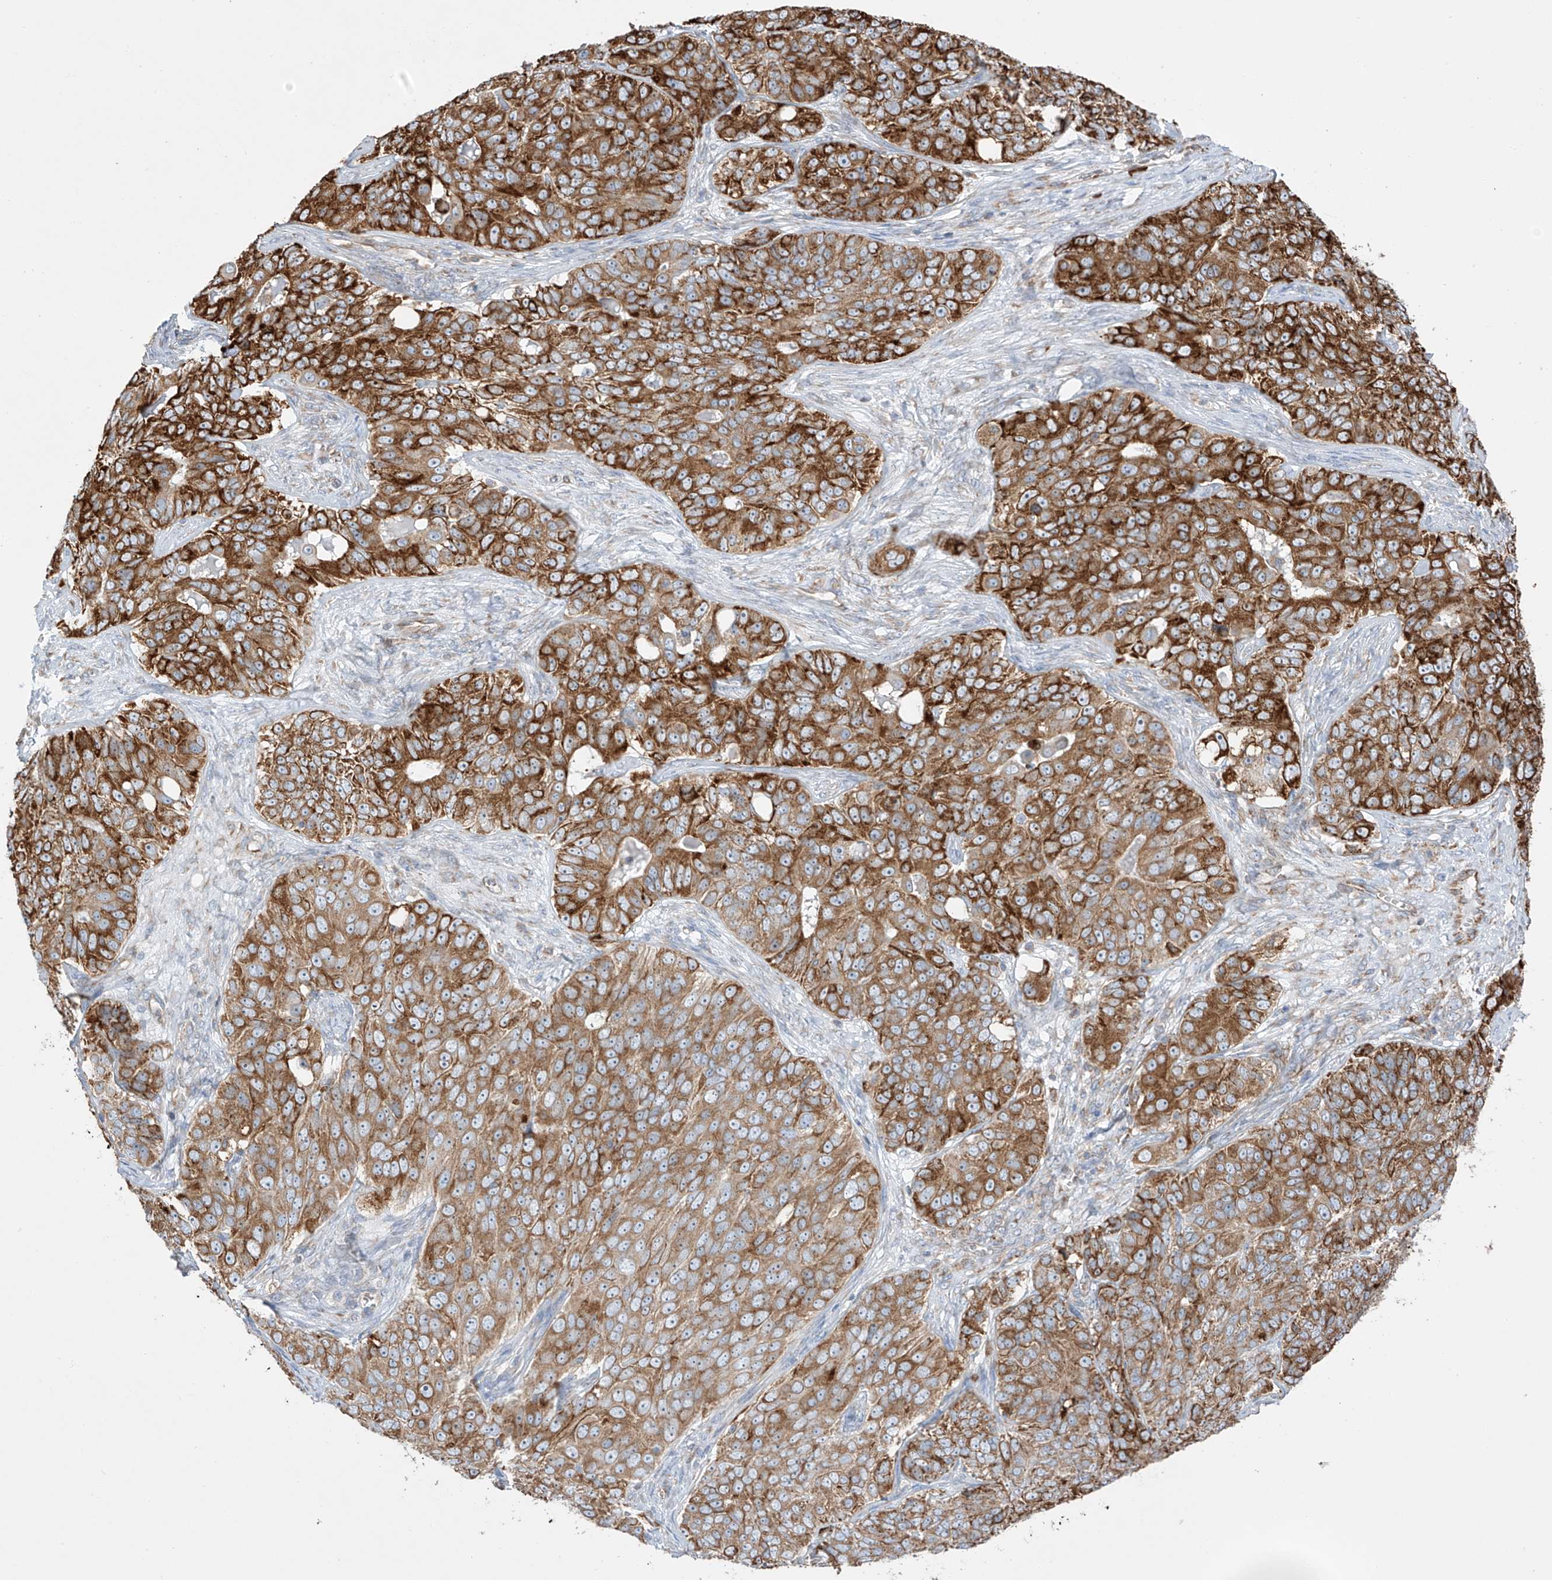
{"staining": {"intensity": "strong", "quantity": ">75%", "location": "cytoplasmic/membranous"}, "tissue": "ovarian cancer", "cell_type": "Tumor cells", "image_type": "cancer", "snomed": [{"axis": "morphology", "description": "Carcinoma, endometroid"}, {"axis": "topography", "description": "Ovary"}], "caption": "This micrograph exhibits IHC staining of human ovarian cancer, with high strong cytoplasmic/membranous expression in approximately >75% of tumor cells.", "gene": "MX1", "patient": {"sex": "female", "age": 51}}